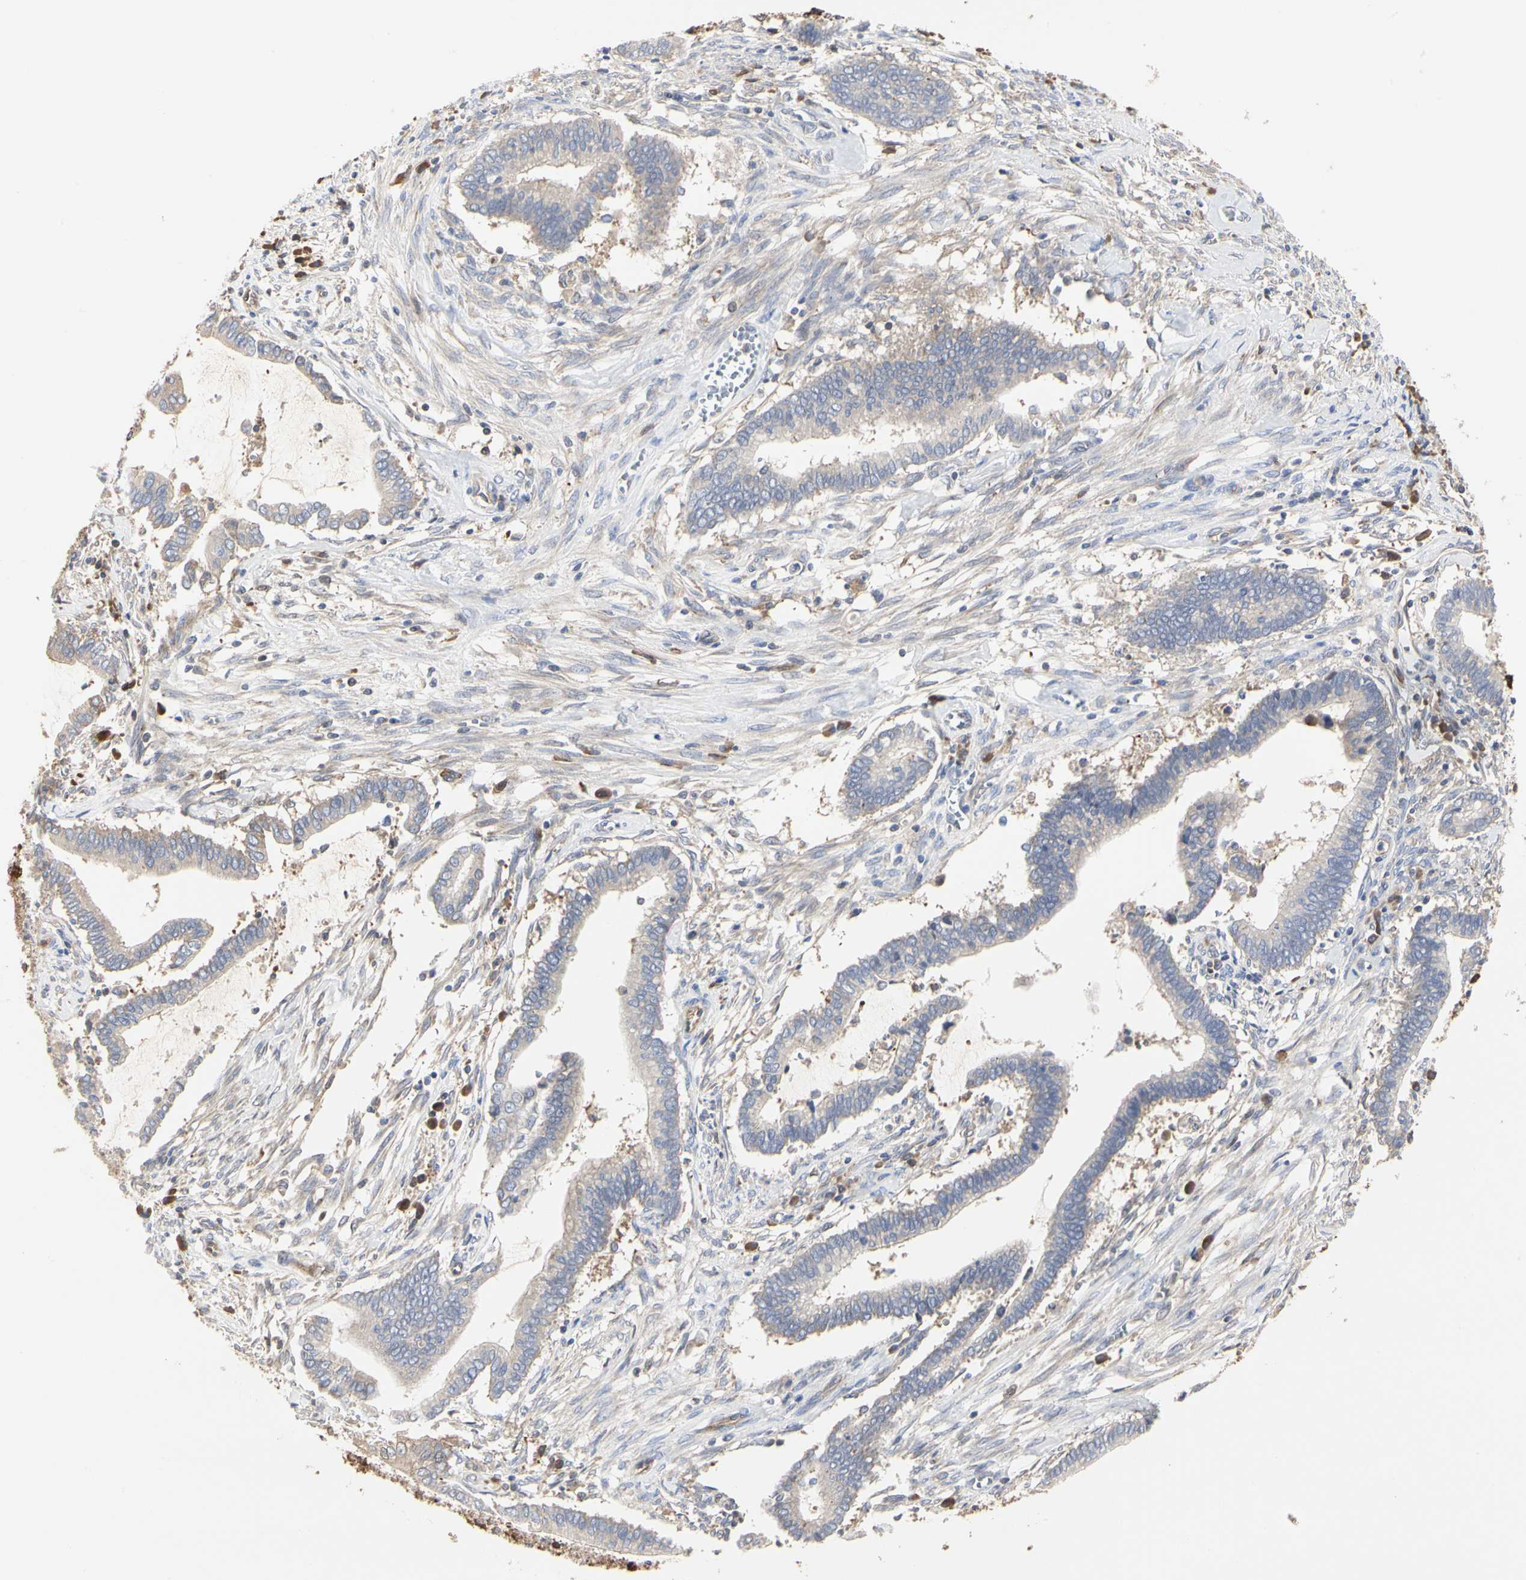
{"staining": {"intensity": "weak", "quantity": ">75%", "location": "cytoplasmic/membranous"}, "tissue": "cervical cancer", "cell_type": "Tumor cells", "image_type": "cancer", "snomed": [{"axis": "morphology", "description": "Adenocarcinoma, NOS"}, {"axis": "topography", "description": "Cervix"}], "caption": "Protein analysis of cervical cancer tissue demonstrates weak cytoplasmic/membranous staining in about >75% of tumor cells.", "gene": "C3orf52", "patient": {"sex": "female", "age": 44}}